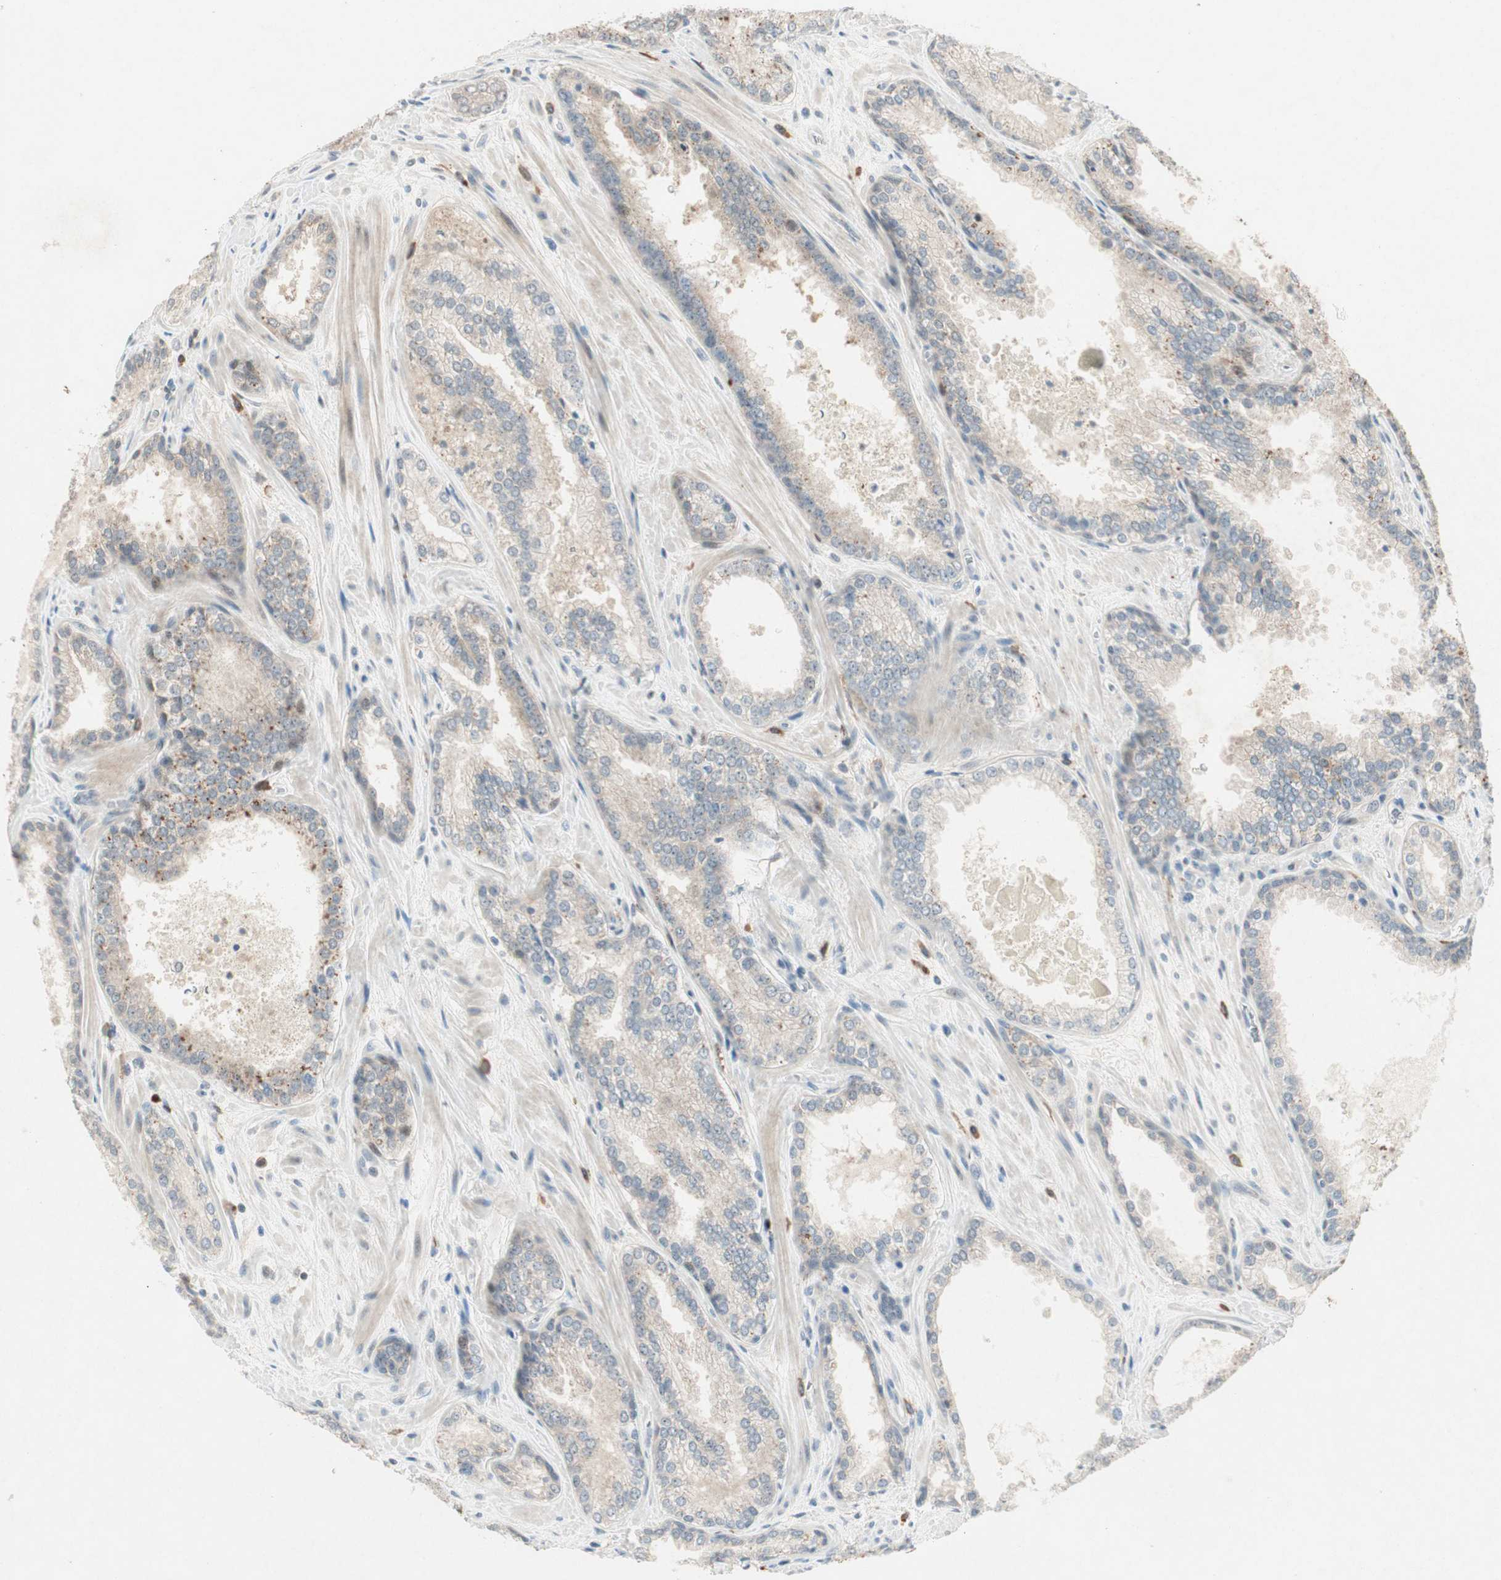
{"staining": {"intensity": "weak", "quantity": "25%-75%", "location": "cytoplasmic/membranous"}, "tissue": "prostate cancer", "cell_type": "Tumor cells", "image_type": "cancer", "snomed": [{"axis": "morphology", "description": "Adenocarcinoma, Low grade"}, {"axis": "topography", "description": "Prostate"}], "caption": "Protein staining exhibits weak cytoplasmic/membranous staining in approximately 25%-75% of tumor cells in low-grade adenocarcinoma (prostate).", "gene": "RTL6", "patient": {"sex": "male", "age": 60}}